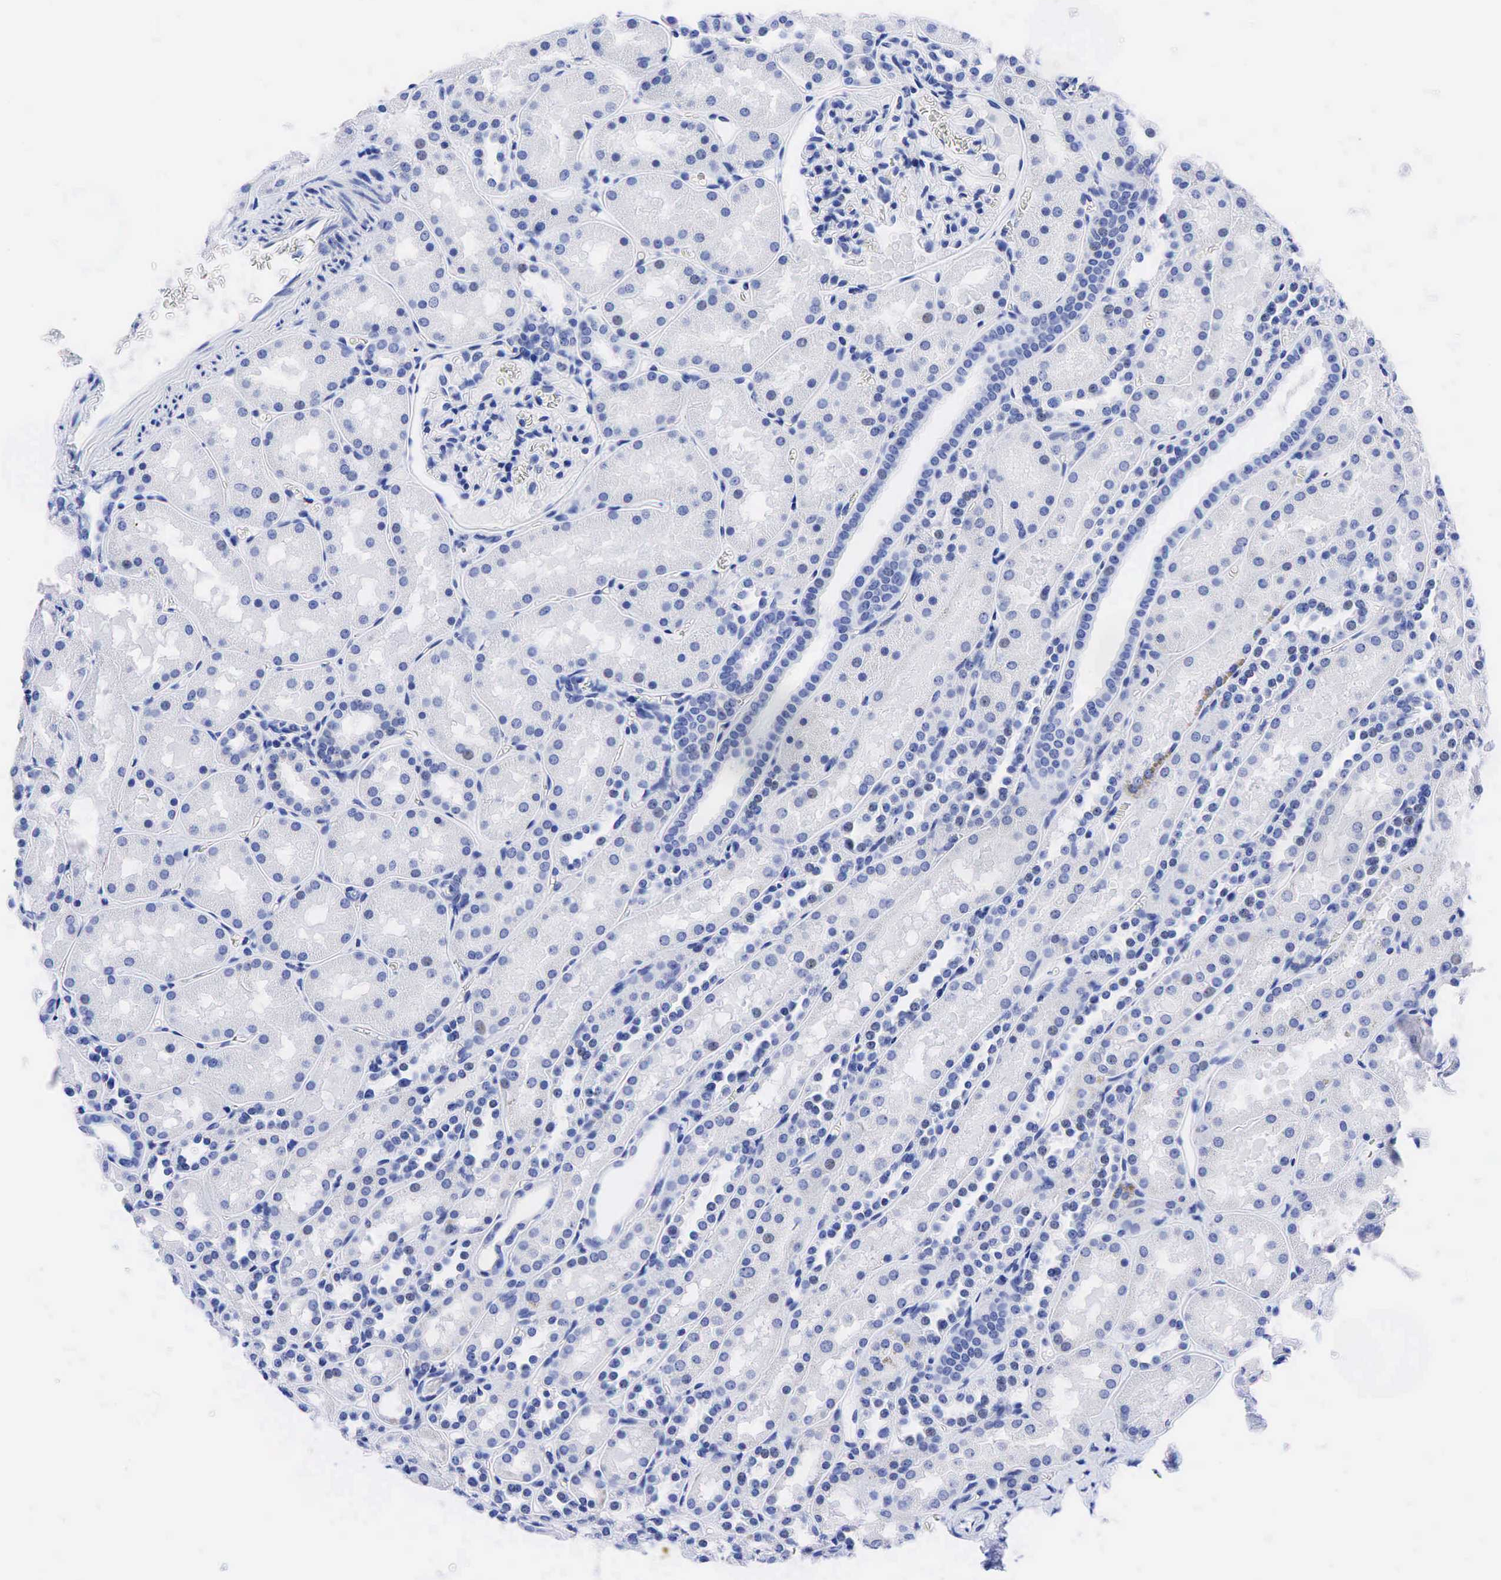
{"staining": {"intensity": "negative", "quantity": "none", "location": "none"}, "tissue": "kidney", "cell_type": "Cells in glomeruli", "image_type": "normal", "snomed": [{"axis": "morphology", "description": "Normal tissue, NOS"}, {"axis": "topography", "description": "Kidney"}], "caption": "An IHC photomicrograph of normal kidney is shown. There is no staining in cells in glomeruli of kidney.", "gene": "CEACAM5", "patient": {"sex": "female", "age": 52}}